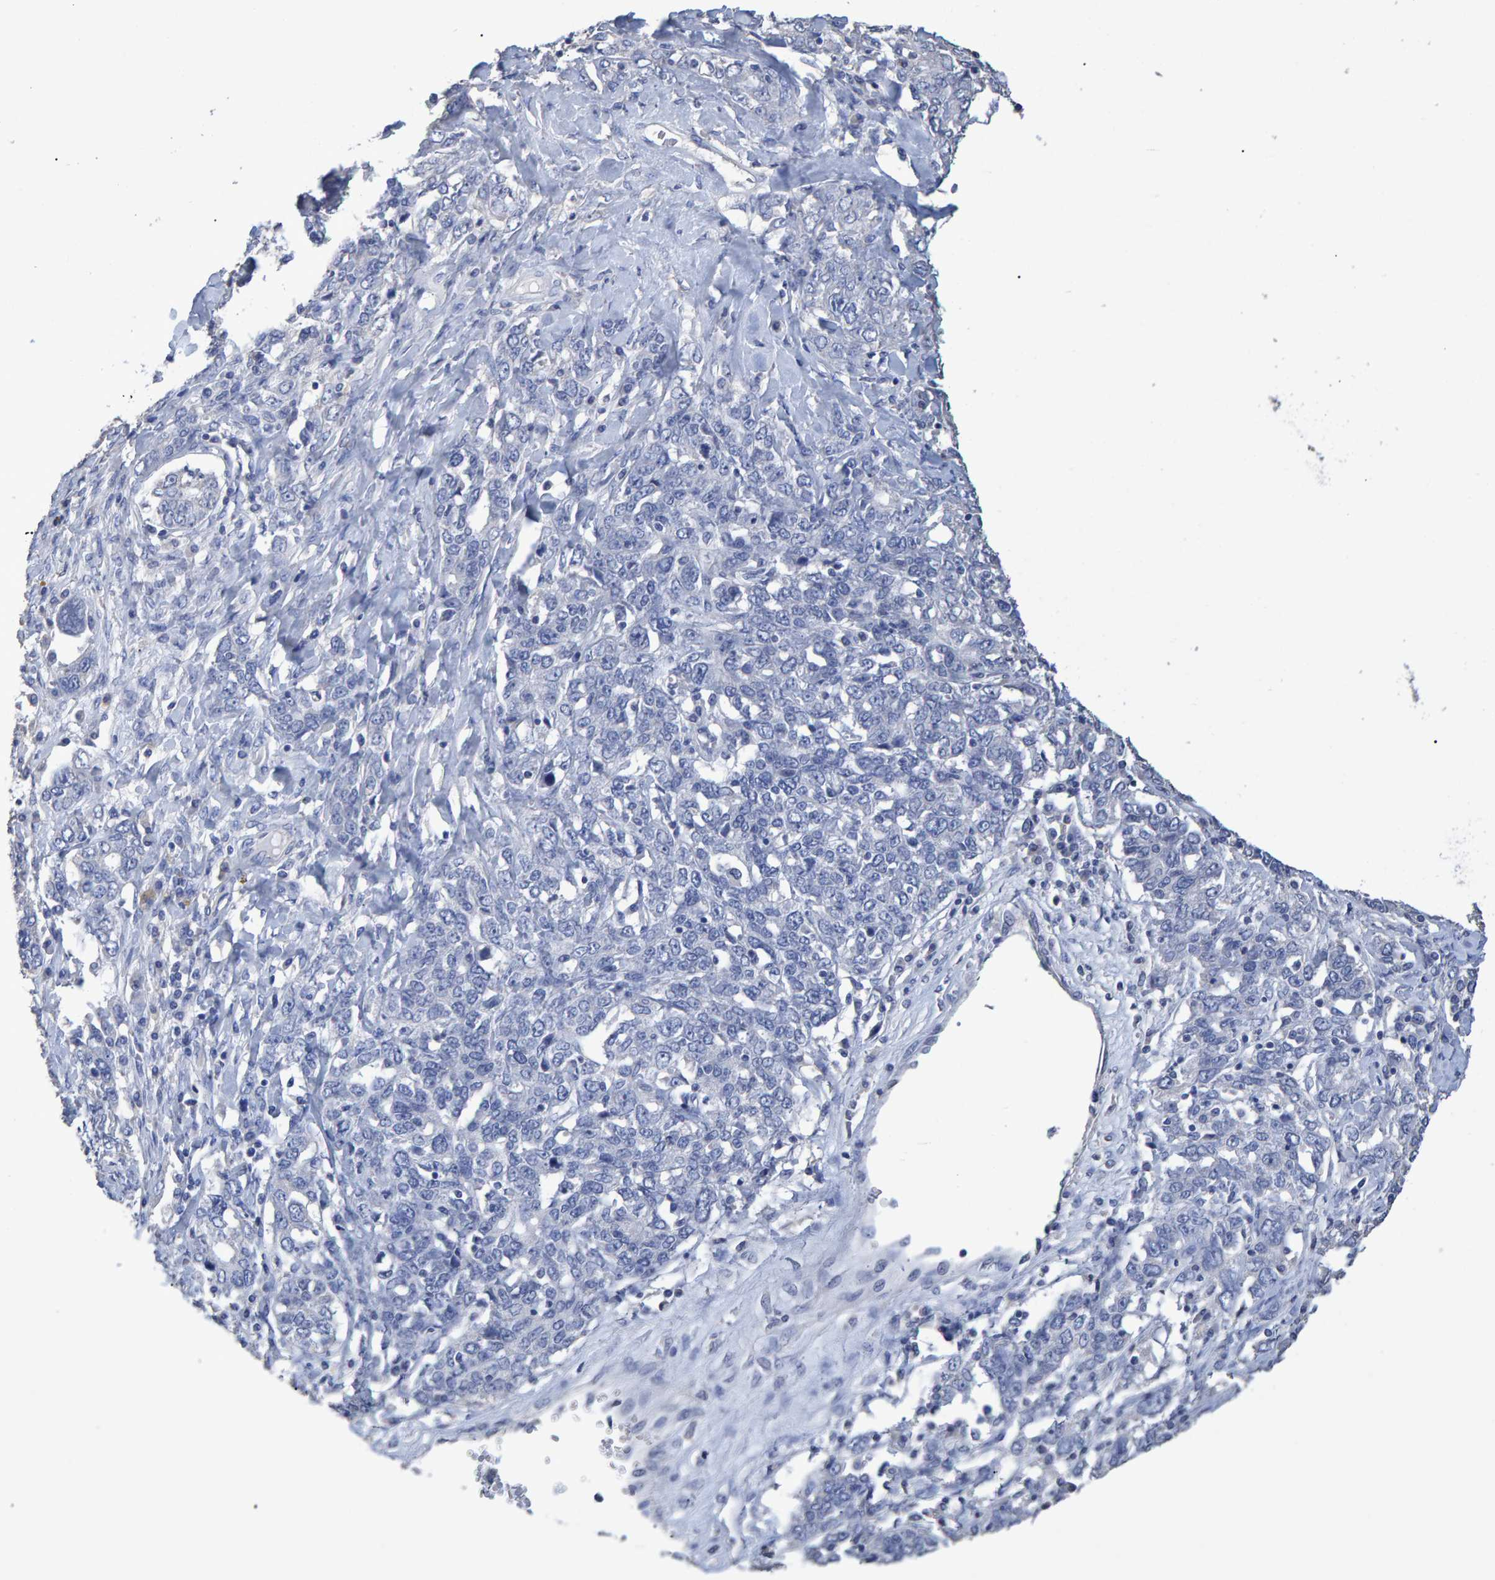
{"staining": {"intensity": "negative", "quantity": "none", "location": "none"}, "tissue": "ovarian cancer", "cell_type": "Tumor cells", "image_type": "cancer", "snomed": [{"axis": "morphology", "description": "Carcinoma, endometroid"}, {"axis": "topography", "description": "Ovary"}], "caption": "IHC micrograph of neoplastic tissue: human ovarian endometroid carcinoma stained with DAB (3,3'-diaminobenzidine) exhibits no significant protein expression in tumor cells. (DAB (3,3'-diaminobenzidine) IHC visualized using brightfield microscopy, high magnification).", "gene": "HEMGN", "patient": {"sex": "female", "age": 62}}